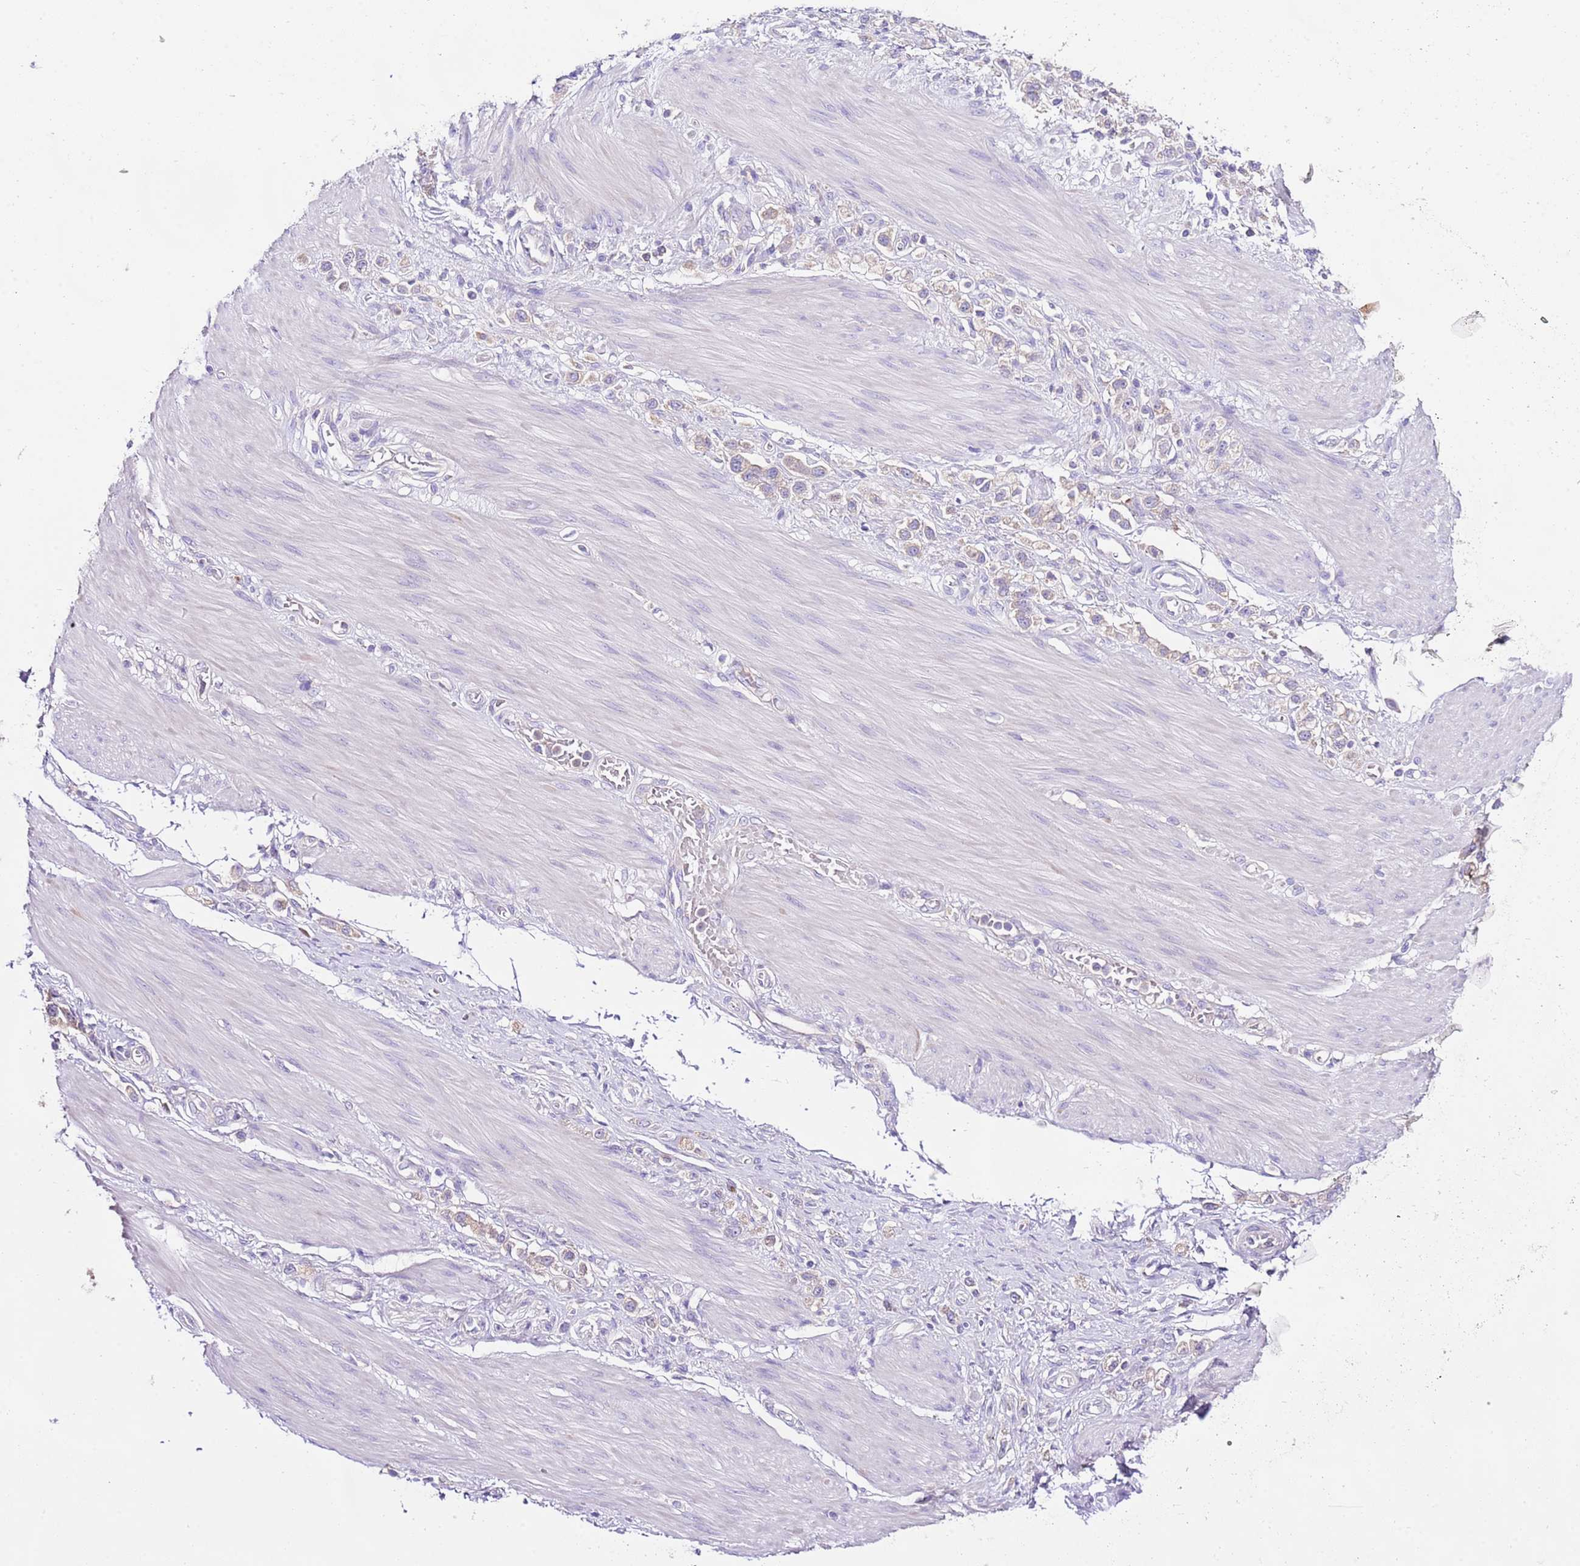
{"staining": {"intensity": "weak", "quantity": "<25%", "location": "cytoplasmic/membranous"}, "tissue": "stomach cancer", "cell_type": "Tumor cells", "image_type": "cancer", "snomed": [{"axis": "morphology", "description": "Adenocarcinoma, NOS"}, {"axis": "topography", "description": "Stomach"}], "caption": "An immunohistochemistry image of adenocarcinoma (stomach) is shown. There is no staining in tumor cells of adenocarcinoma (stomach).", "gene": "RPS10", "patient": {"sex": "female", "age": 65}}